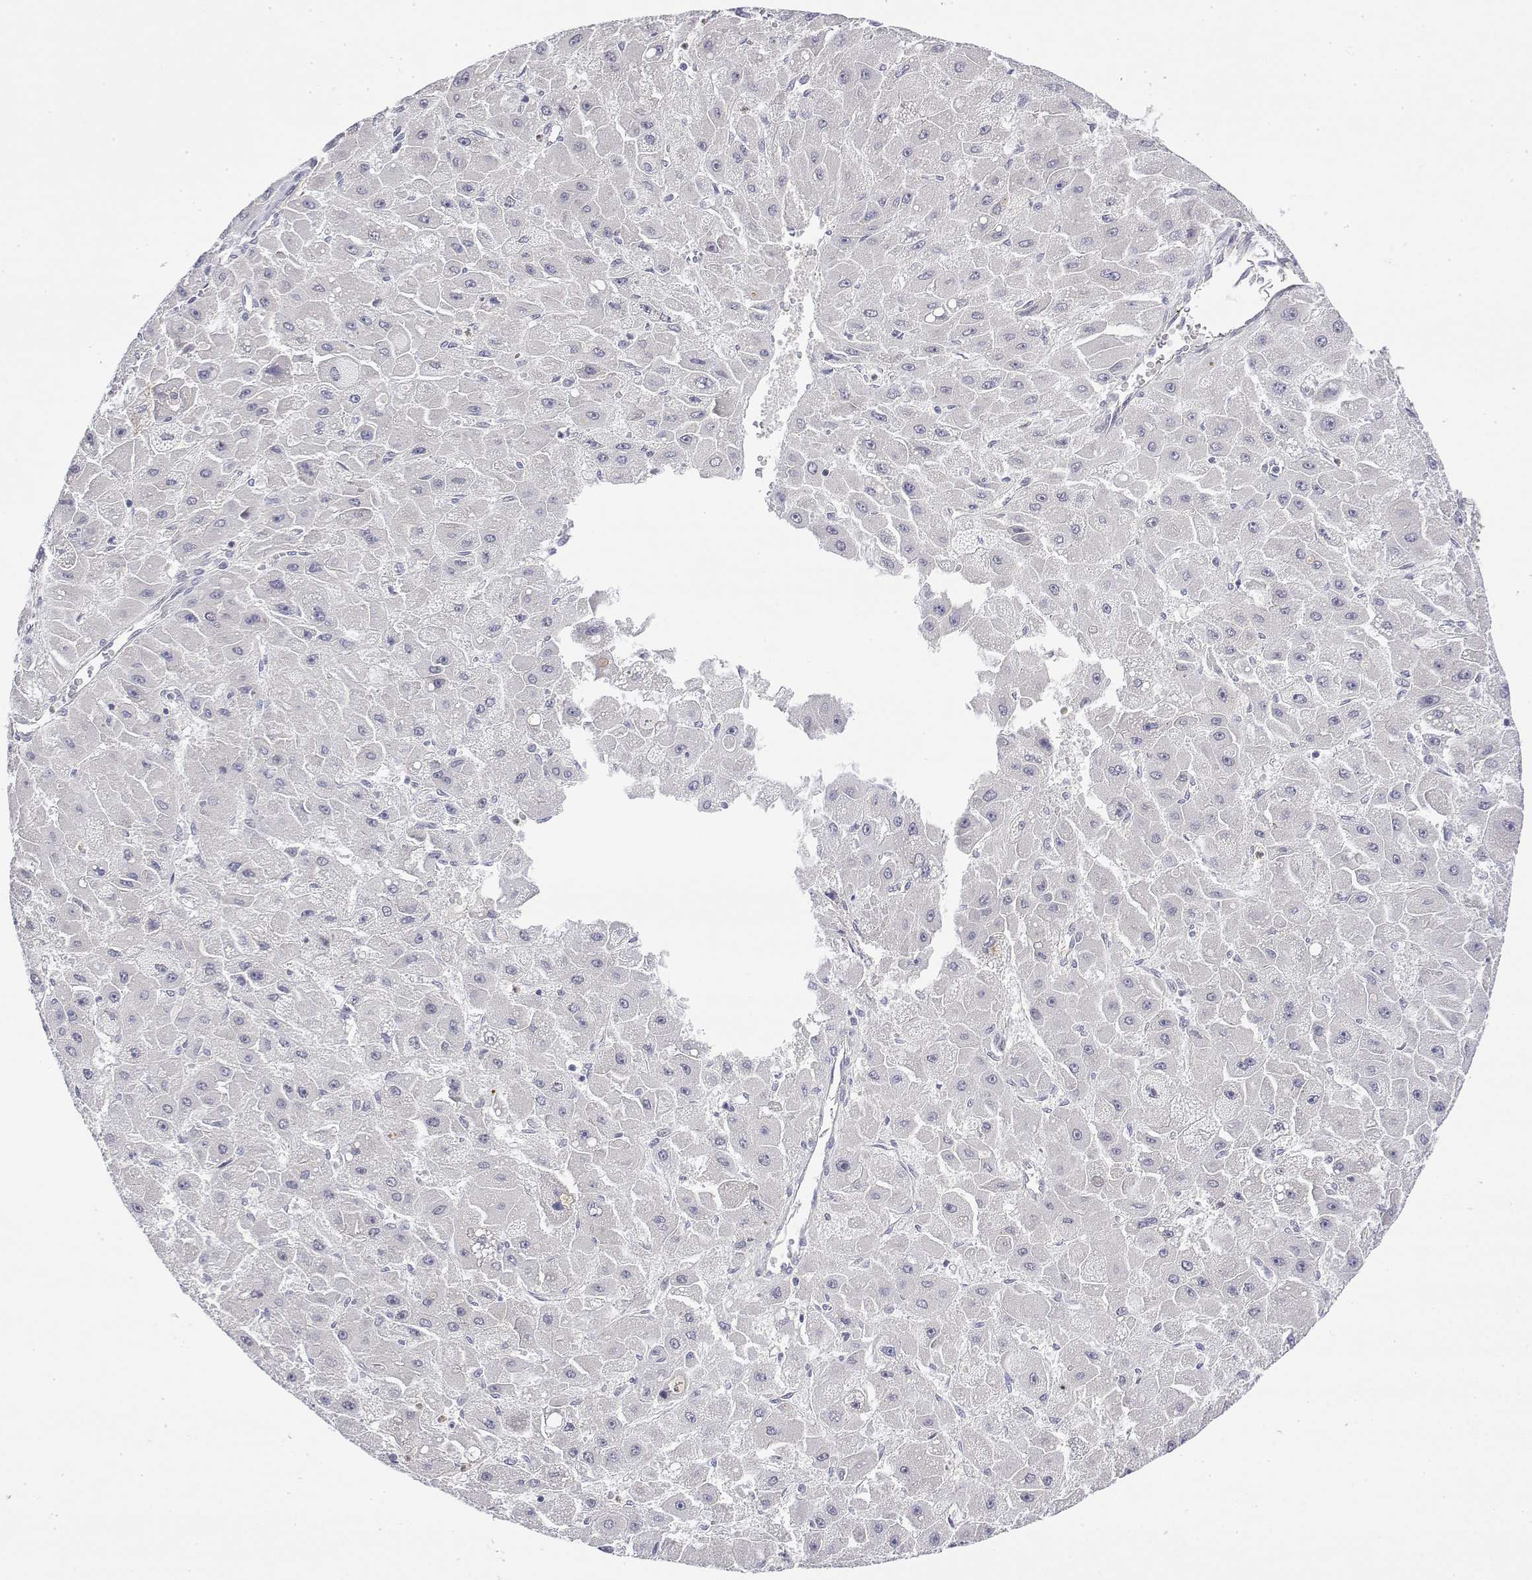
{"staining": {"intensity": "negative", "quantity": "none", "location": "none"}, "tissue": "liver cancer", "cell_type": "Tumor cells", "image_type": "cancer", "snomed": [{"axis": "morphology", "description": "Carcinoma, Hepatocellular, NOS"}, {"axis": "topography", "description": "Liver"}], "caption": "An image of human liver cancer (hepatocellular carcinoma) is negative for staining in tumor cells. (Brightfield microscopy of DAB immunohistochemistry (IHC) at high magnification).", "gene": "IGFBP4", "patient": {"sex": "female", "age": 25}}